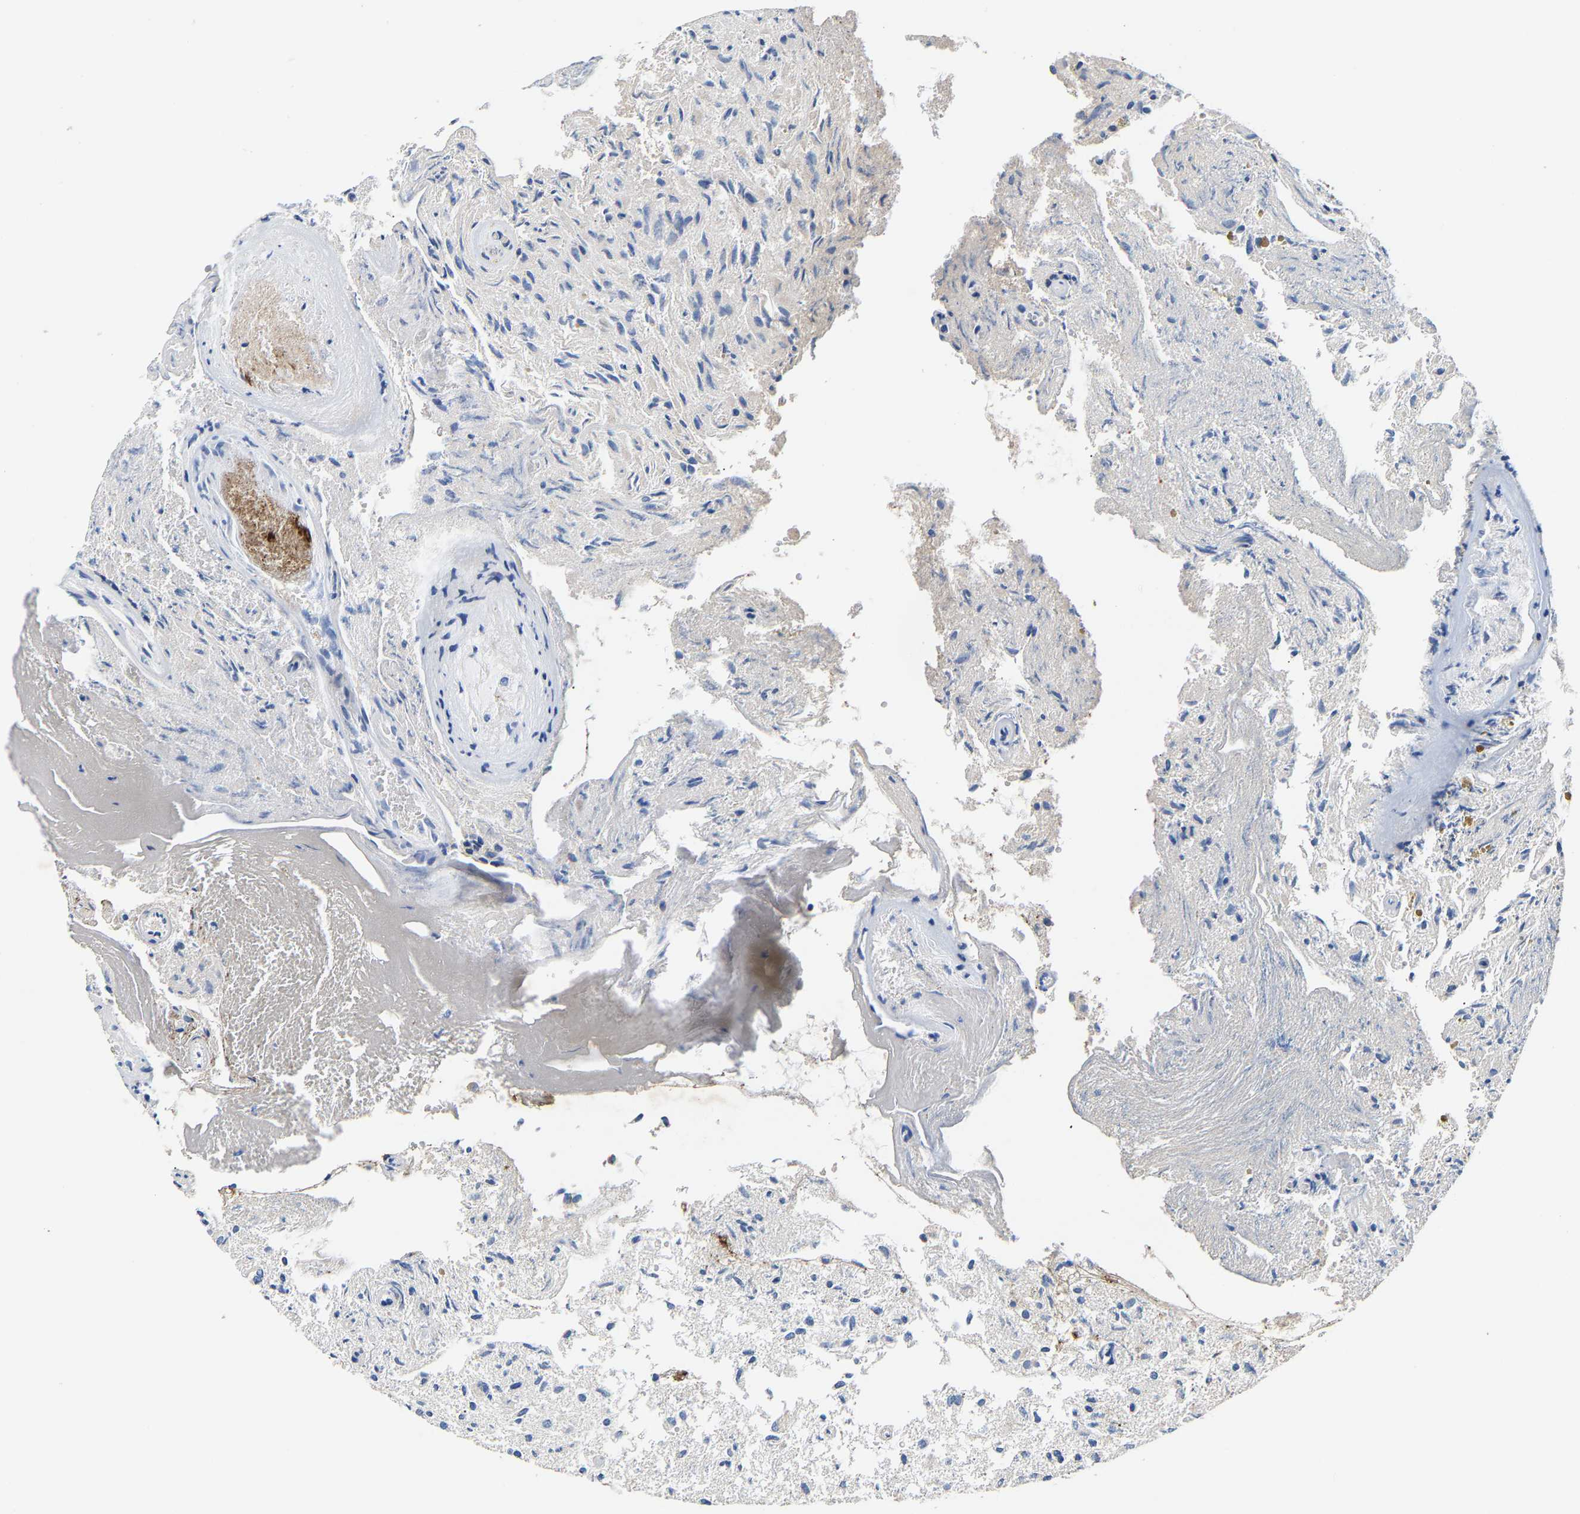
{"staining": {"intensity": "negative", "quantity": "none", "location": "none"}, "tissue": "glioma", "cell_type": "Tumor cells", "image_type": "cancer", "snomed": [{"axis": "morphology", "description": "Glioma, malignant, High grade"}, {"axis": "topography", "description": "Brain"}], "caption": "Micrograph shows no significant protein expression in tumor cells of malignant glioma (high-grade).", "gene": "CCDC171", "patient": {"sex": "female", "age": 59}}